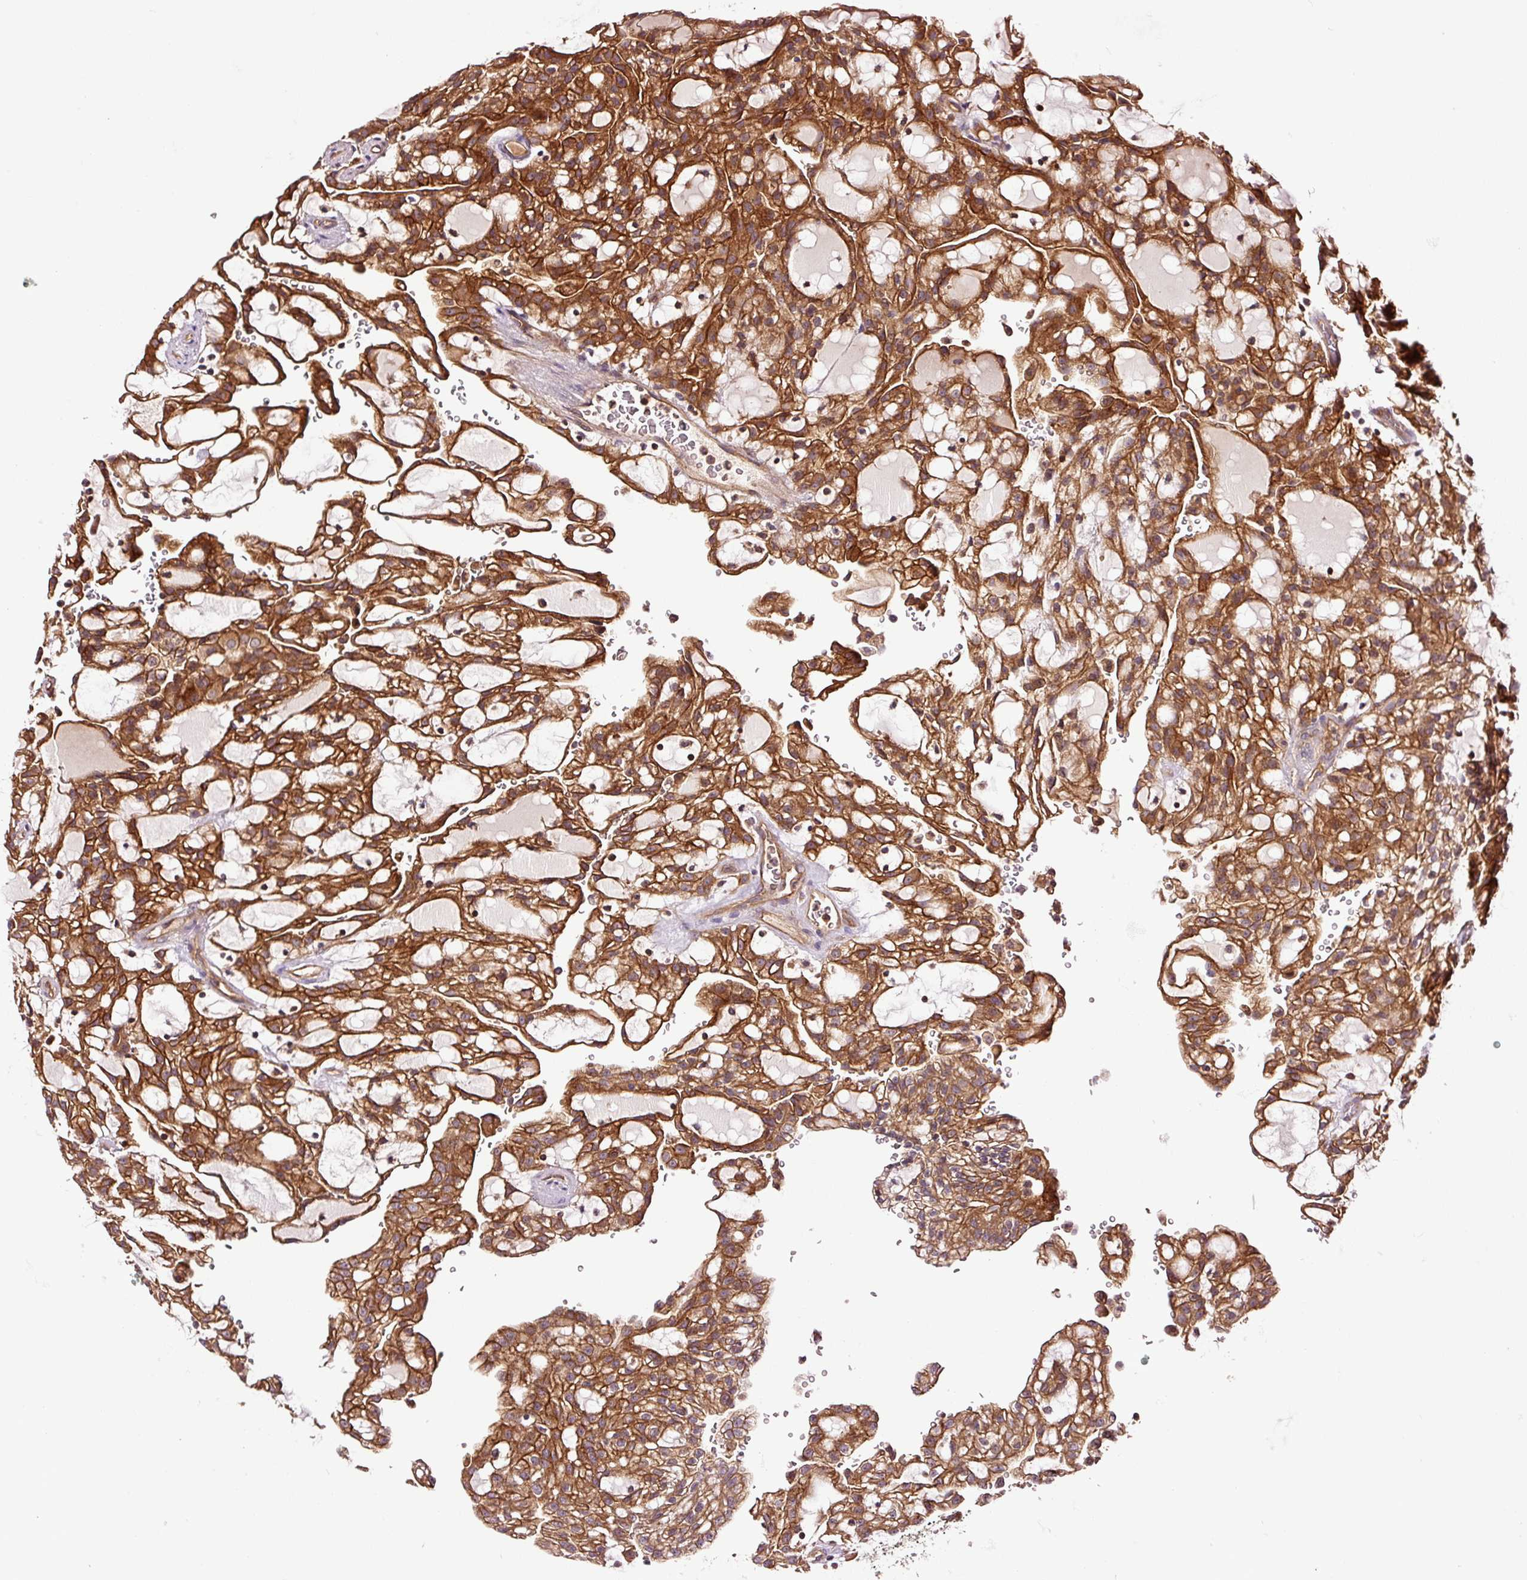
{"staining": {"intensity": "strong", "quantity": ">75%", "location": "cytoplasmic/membranous"}, "tissue": "renal cancer", "cell_type": "Tumor cells", "image_type": "cancer", "snomed": [{"axis": "morphology", "description": "Adenocarcinoma, NOS"}, {"axis": "topography", "description": "Kidney"}], "caption": "Approximately >75% of tumor cells in human adenocarcinoma (renal) display strong cytoplasmic/membranous protein staining as visualized by brown immunohistochemical staining.", "gene": "METAP1", "patient": {"sex": "male", "age": 63}}